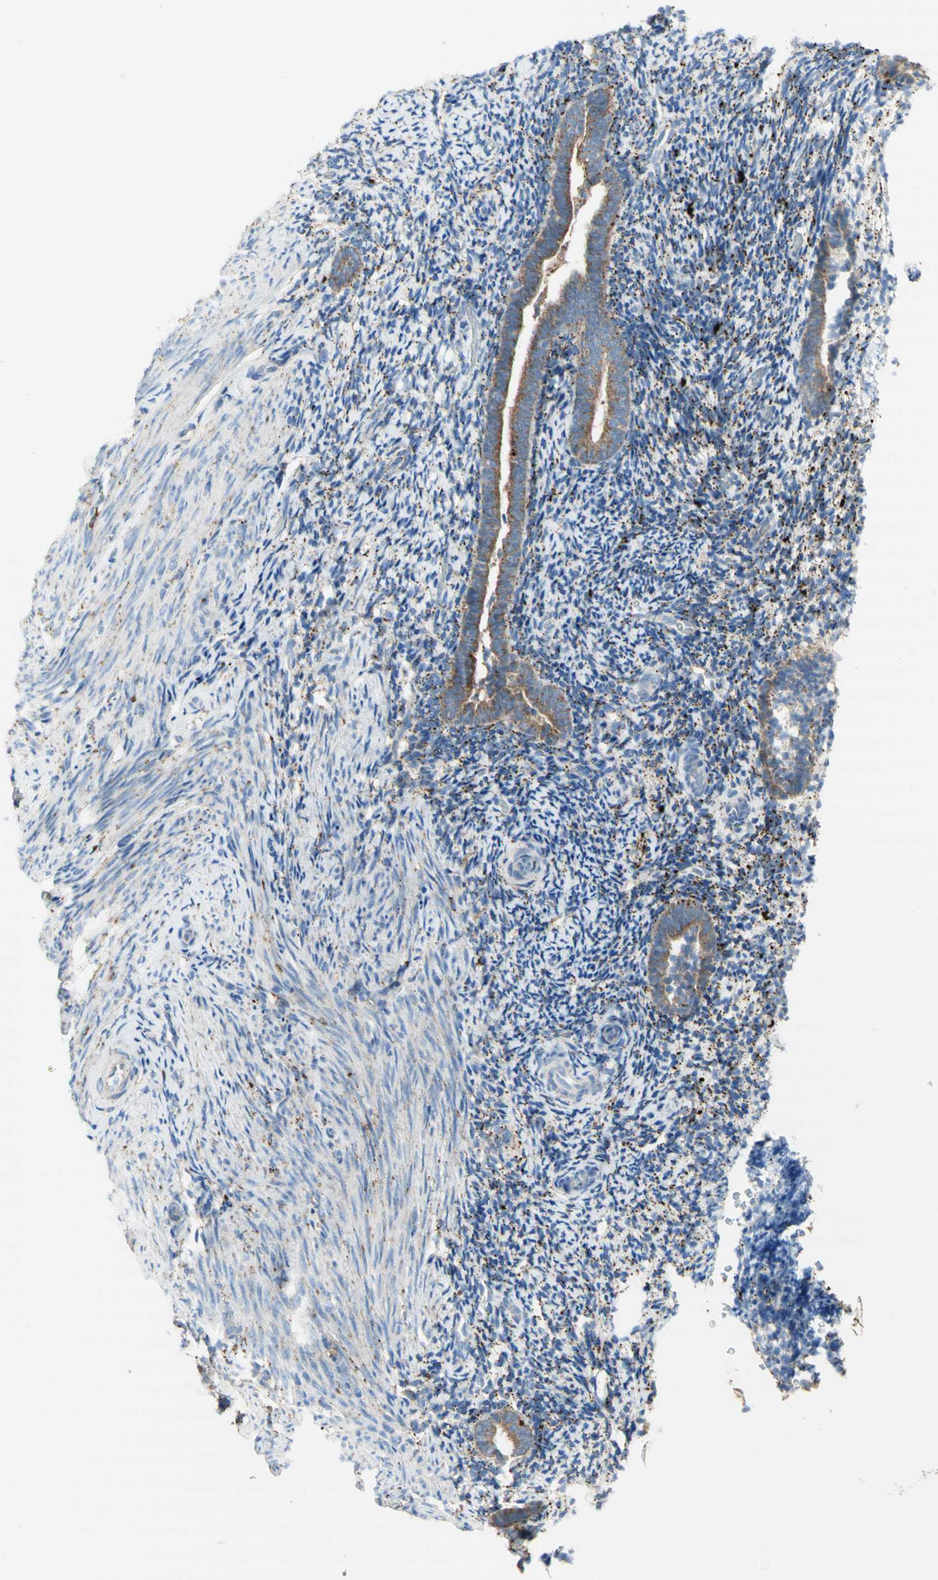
{"staining": {"intensity": "negative", "quantity": "none", "location": "none"}, "tissue": "endometrium", "cell_type": "Cells in endometrial stroma", "image_type": "normal", "snomed": [{"axis": "morphology", "description": "Normal tissue, NOS"}, {"axis": "topography", "description": "Endometrium"}], "caption": "Cells in endometrial stroma show no significant protein expression in normal endometrium. Brightfield microscopy of IHC stained with DAB (brown) and hematoxylin (blue), captured at high magnification.", "gene": "URB2", "patient": {"sex": "female", "age": 51}}